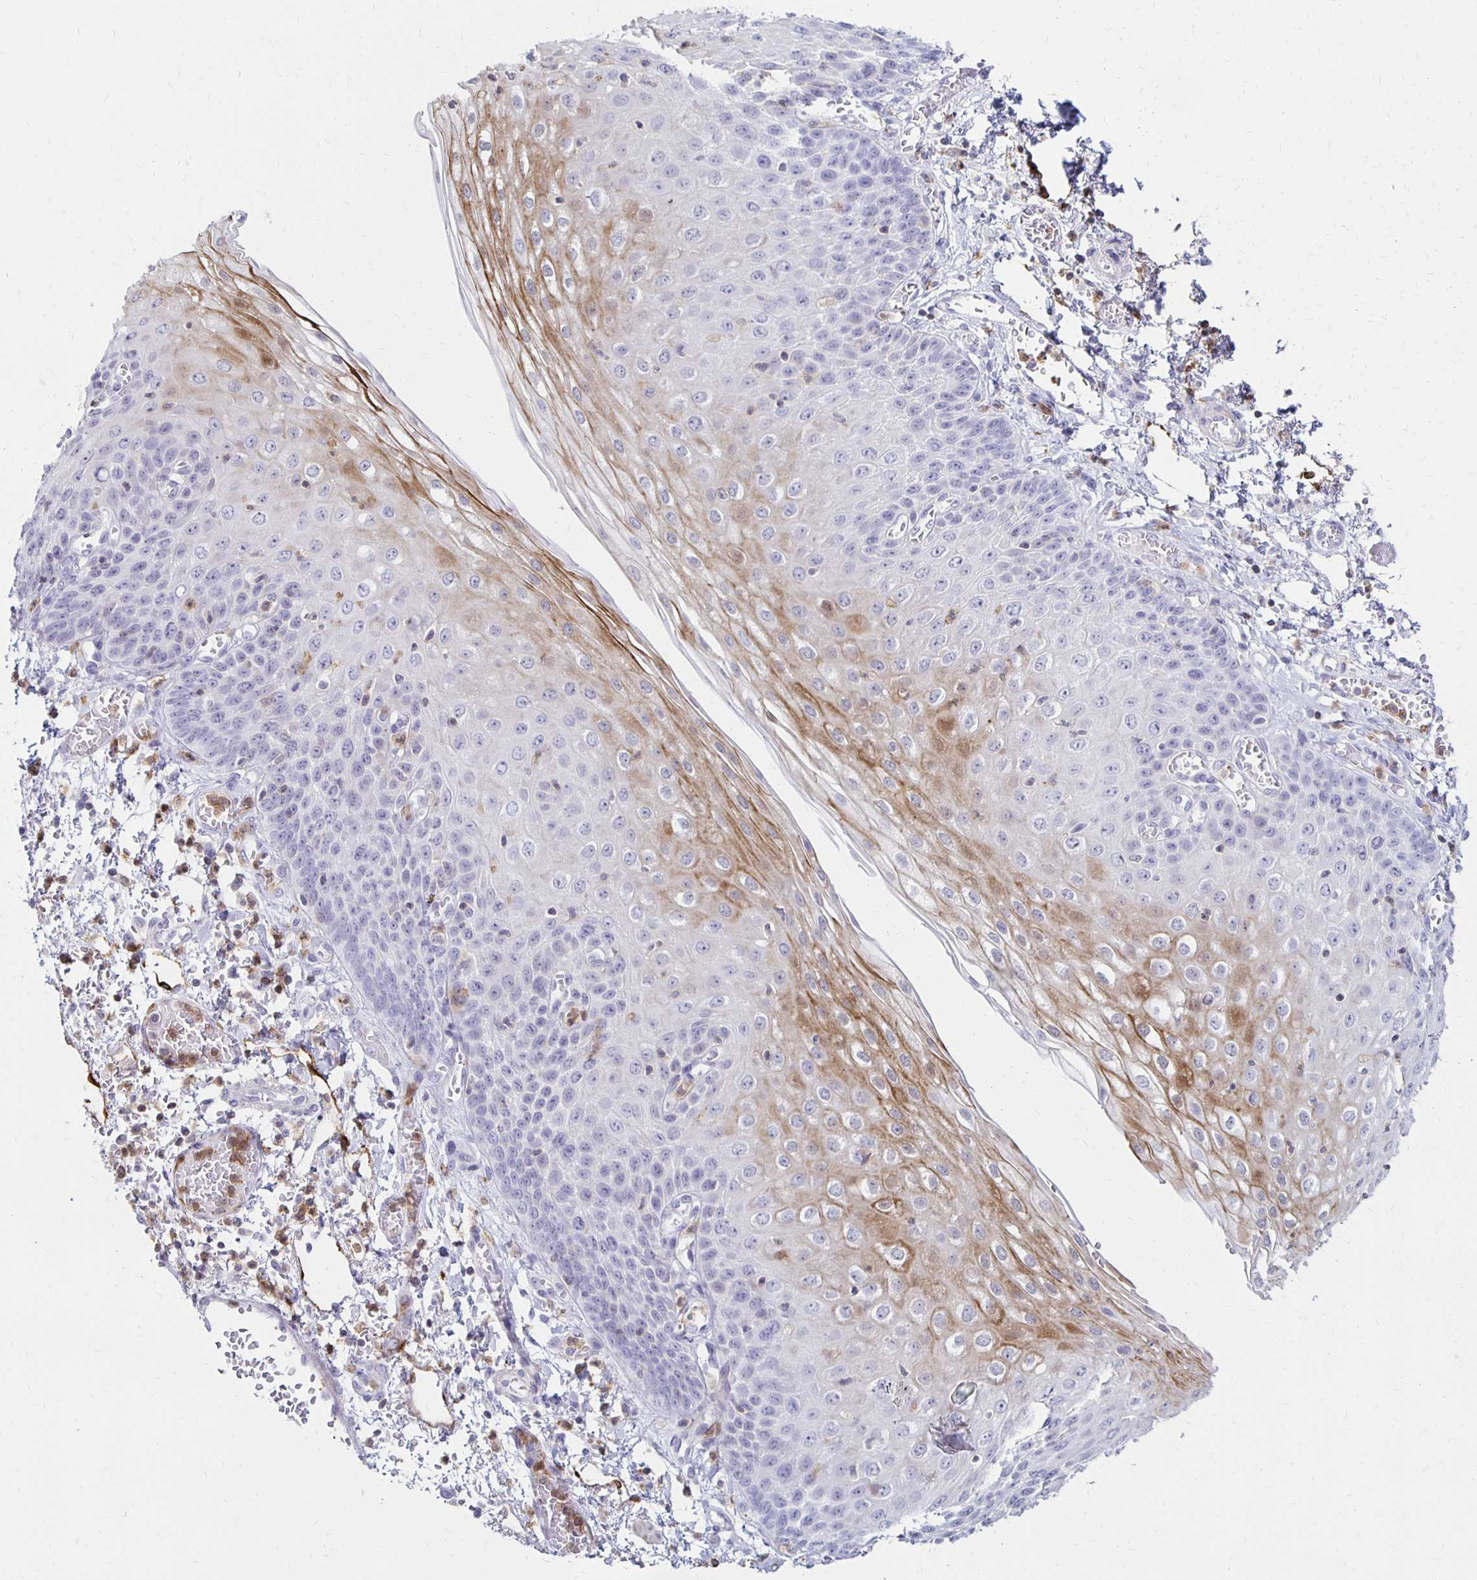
{"staining": {"intensity": "moderate", "quantity": "<25%", "location": "cytoplasmic/membranous"}, "tissue": "esophagus", "cell_type": "Squamous epithelial cells", "image_type": "normal", "snomed": [{"axis": "morphology", "description": "Normal tissue, NOS"}, {"axis": "morphology", "description": "Adenocarcinoma, NOS"}, {"axis": "topography", "description": "Esophagus"}], "caption": "A histopathology image of human esophagus stained for a protein reveals moderate cytoplasmic/membranous brown staining in squamous epithelial cells. (brown staining indicates protein expression, while blue staining denotes nuclei).", "gene": "CCL21", "patient": {"sex": "male", "age": 81}}